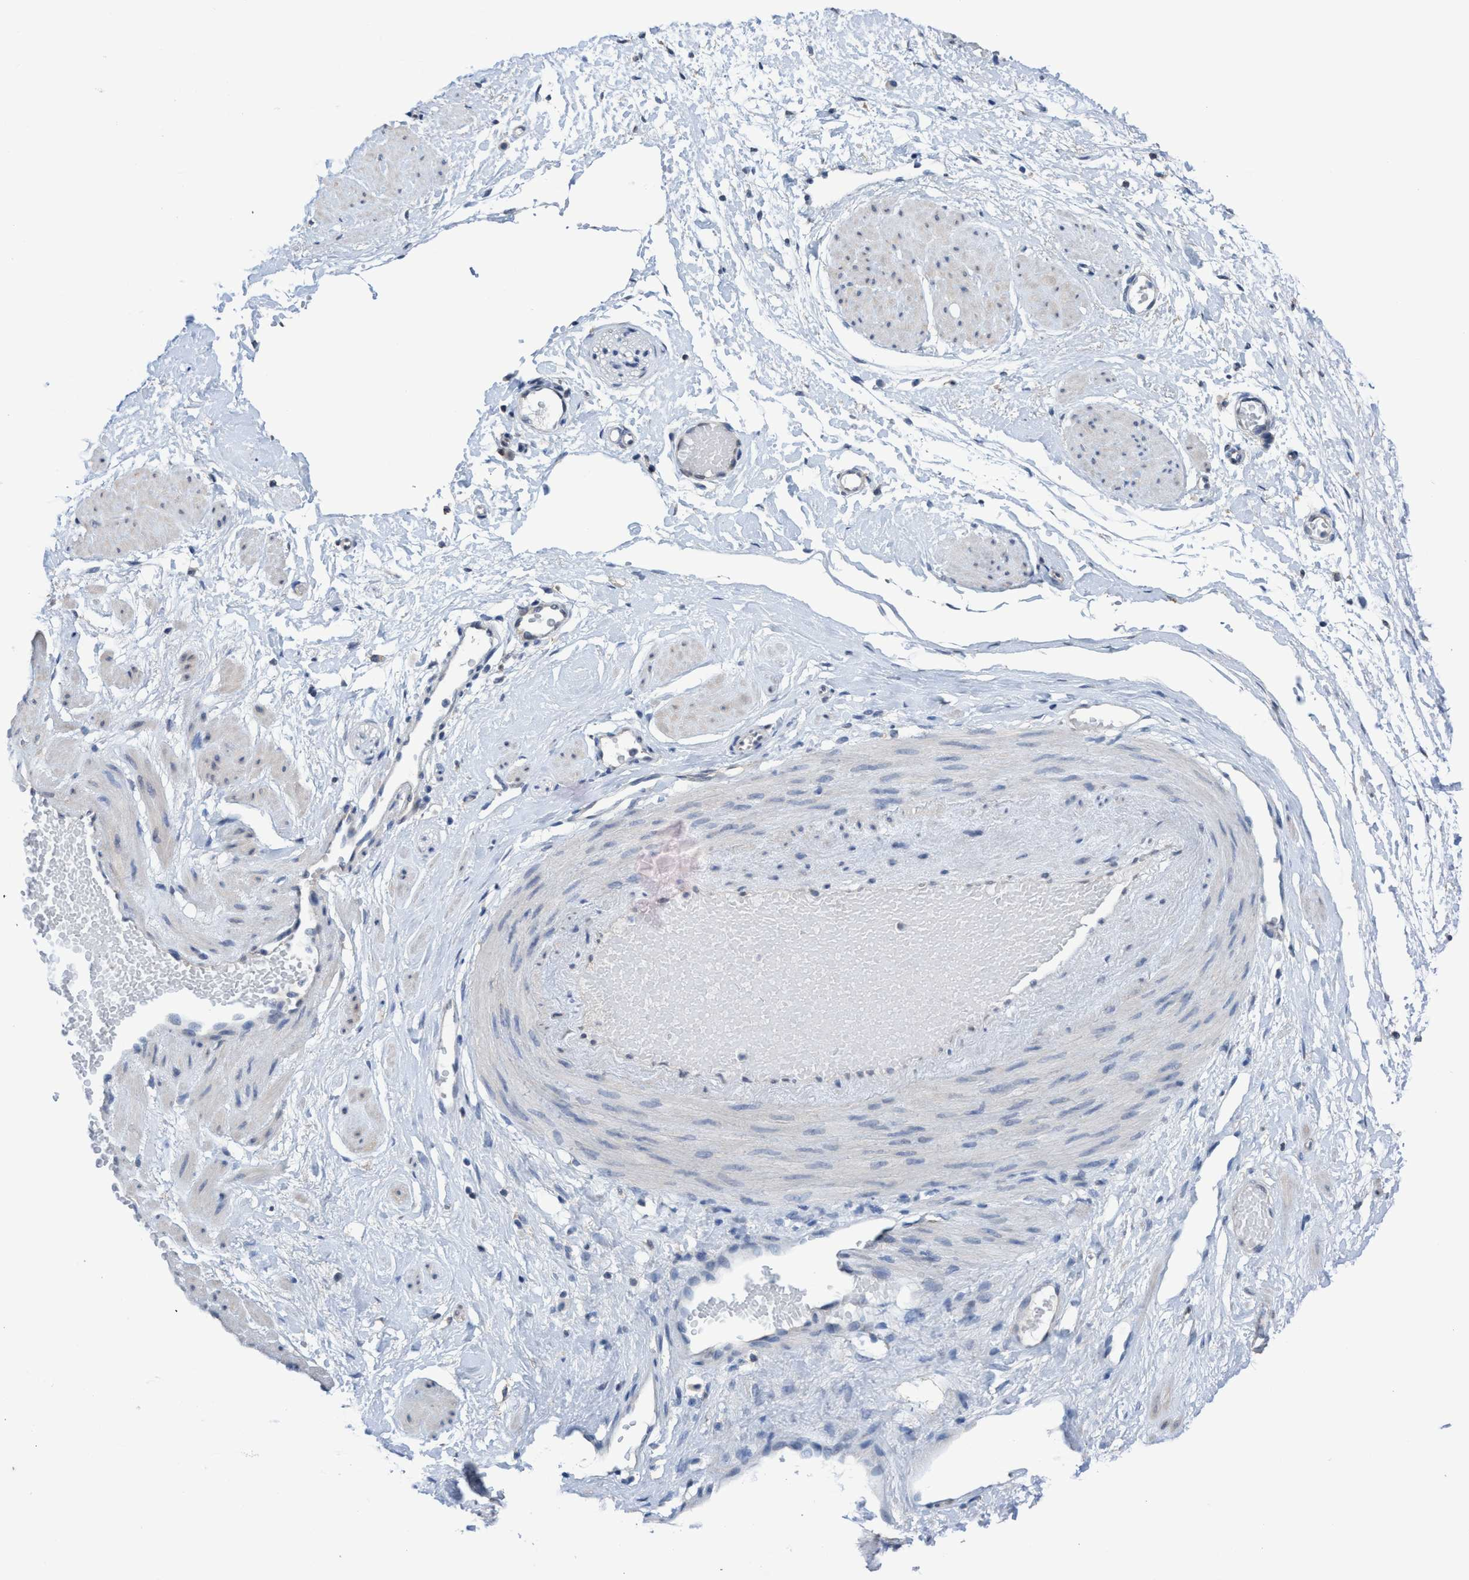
{"staining": {"intensity": "weak", "quantity": "<25%", "location": "cytoplasmic/membranous"}, "tissue": "adipose tissue", "cell_type": "Adipocytes", "image_type": "normal", "snomed": [{"axis": "morphology", "description": "Normal tissue, NOS"}, {"axis": "topography", "description": "Soft tissue"}], "caption": "An immunohistochemistry image of unremarkable adipose tissue is shown. There is no staining in adipocytes of adipose tissue. (DAB (3,3'-diaminobenzidine) immunohistochemistry (IHC) with hematoxylin counter stain).", "gene": "GLOD4", "patient": {"sex": "male", "age": 72}}